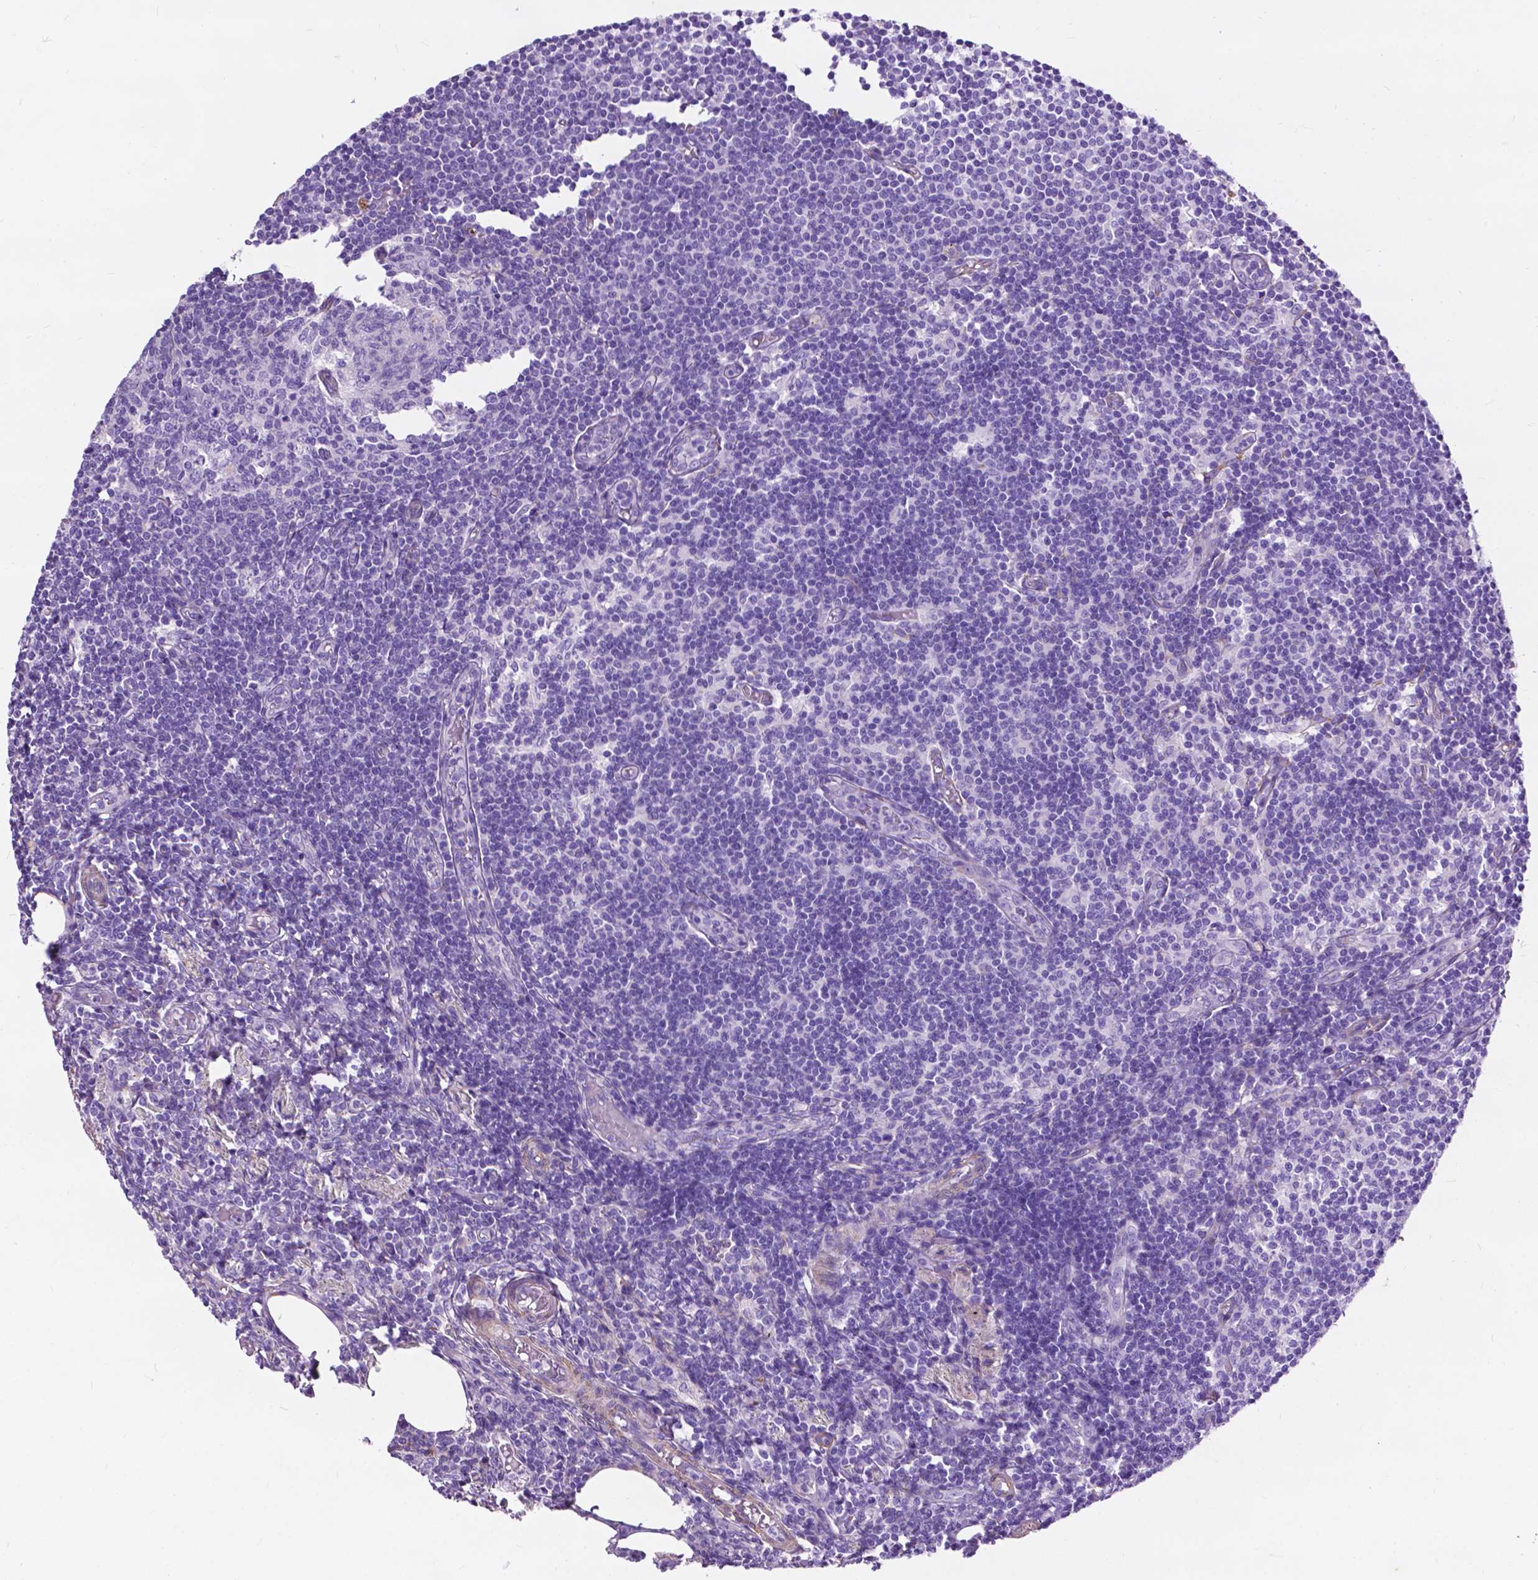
{"staining": {"intensity": "negative", "quantity": "none", "location": "none"}, "tissue": "lymph node", "cell_type": "Germinal center cells", "image_type": "normal", "snomed": [{"axis": "morphology", "description": "Normal tissue, NOS"}, {"axis": "topography", "description": "Lymph node"}], "caption": "This is a photomicrograph of immunohistochemistry (IHC) staining of unremarkable lymph node, which shows no staining in germinal center cells. (Immunohistochemistry, brightfield microscopy, high magnification).", "gene": "PCDHA12", "patient": {"sex": "female", "age": 69}}